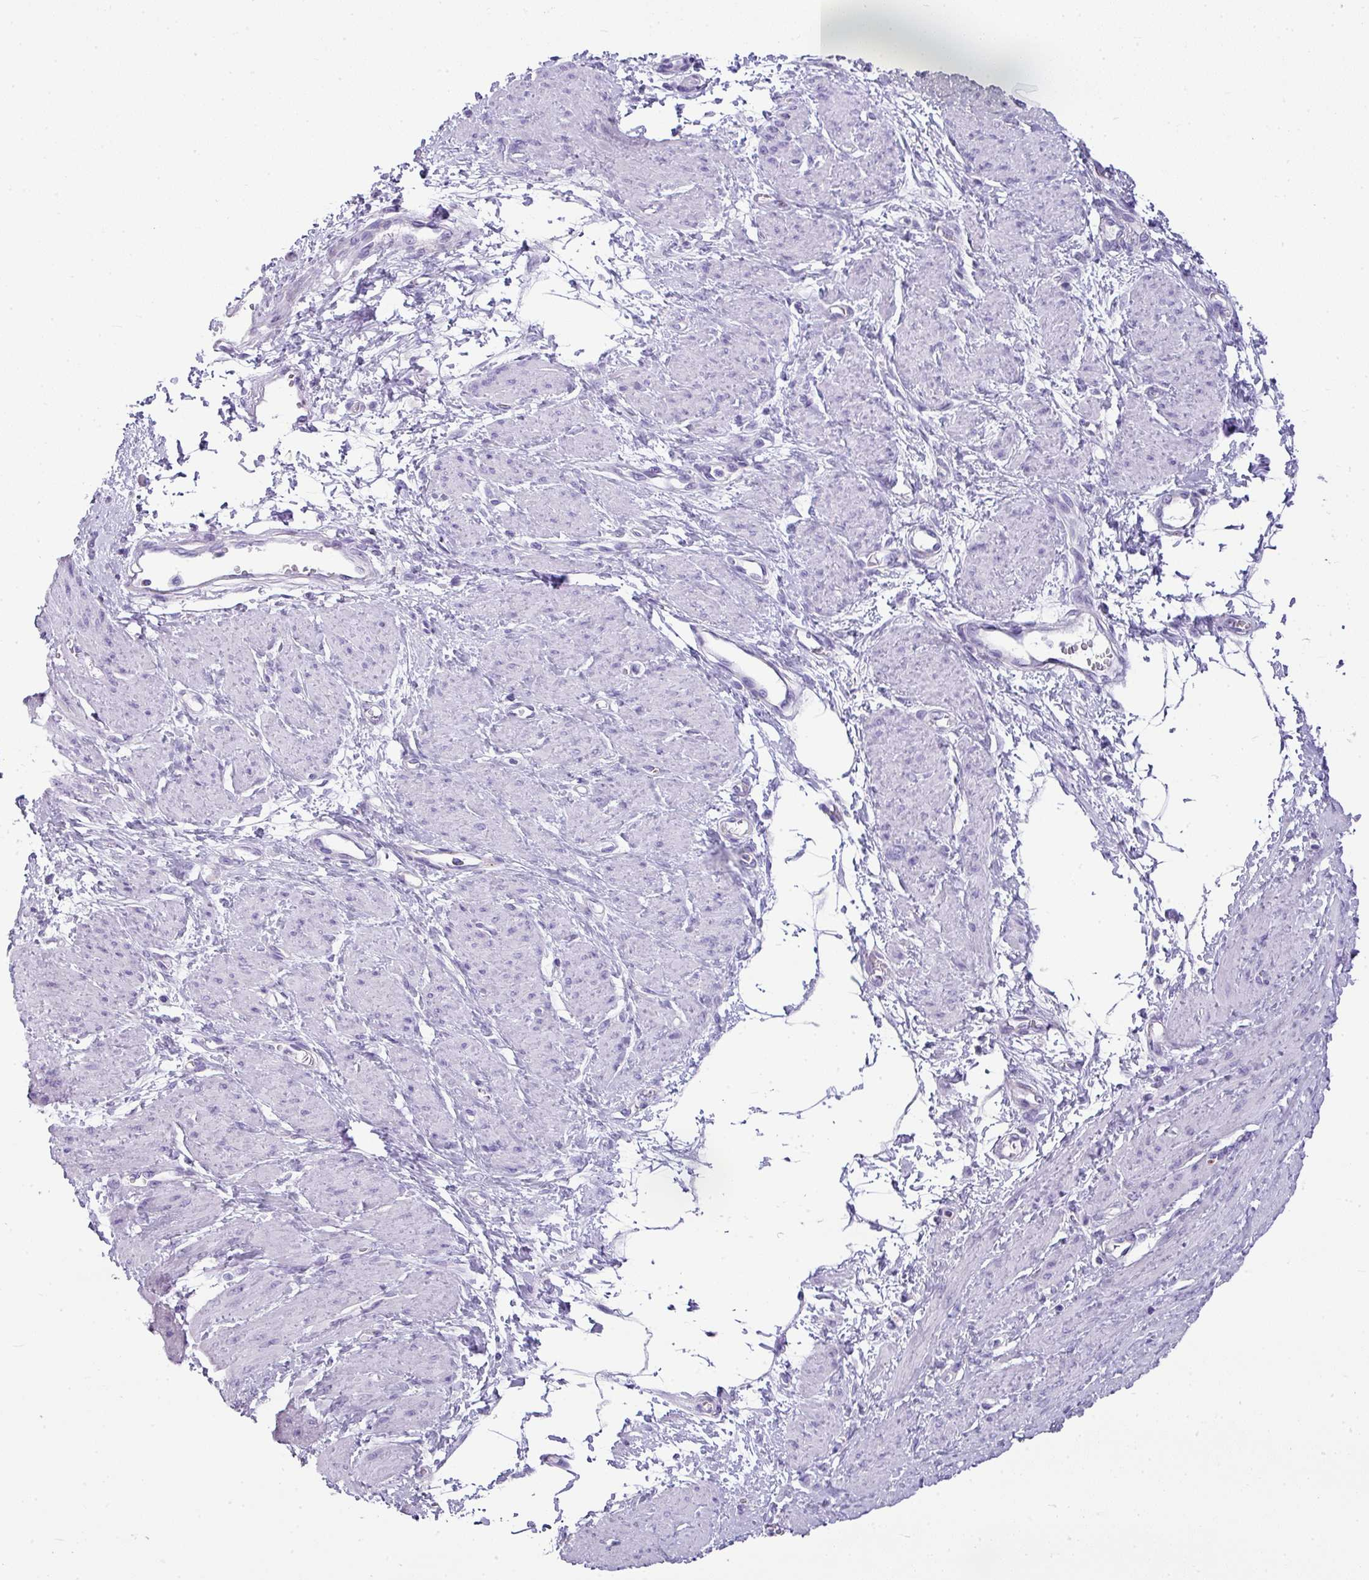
{"staining": {"intensity": "negative", "quantity": "none", "location": "none"}, "tissue": "smooth muscle", "cell_type": "Smooth muscle cells", "image_type": "normal", "snomed": [{"axis": "morphology", "description": "Normal tissue, NOS"}, {"axis": "topography", "description": "Smooth muscle"}, {"axis": "topography", "description": "Uterus"}], "caption": "An IHC micrograph of benign smooth muscle is shown. There is no staining in smooth muscle cells of smooth muscle.", "gene": "ZNF568", "patient": {"sex": "female", "age": 39}}